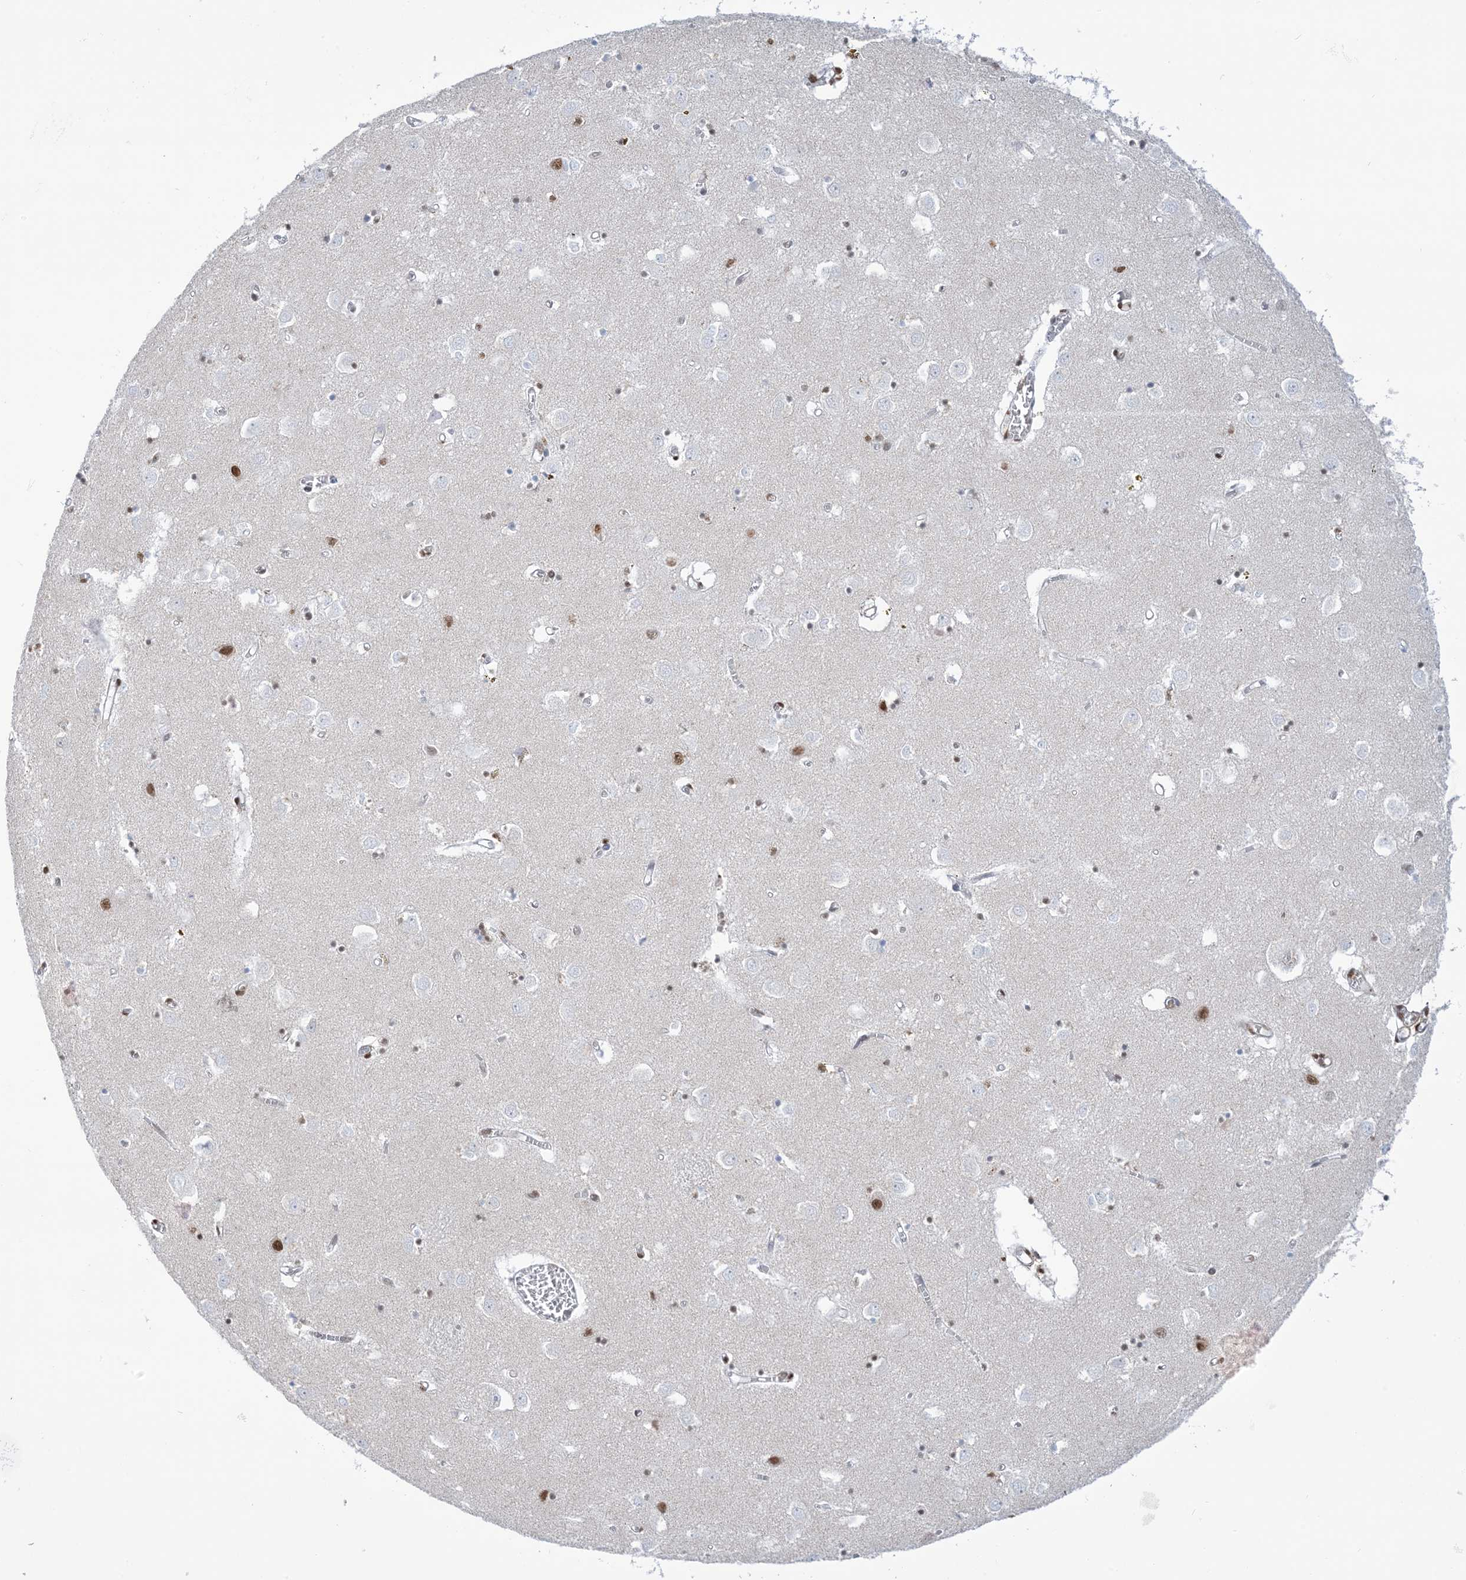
{"staining": {"intensity": "strong", "quantity": "25%-75%", "location": "nuclear"}, "tissue": "caudate", "cell_type": "Glial cells", "image_type": "normal", "snomed": [{"axis": "morphology", "description": "Normal tissue, NOS"}, {"axis": "topography", "description": "Lateral ventricle wall"}], "caption": "This is an image of IHC staining of unremarkable caudate, which shows strong staining in the nuclear of glial cells.", "gene": "ZNF792", "patient": {"sex": "male", "age": 70}}